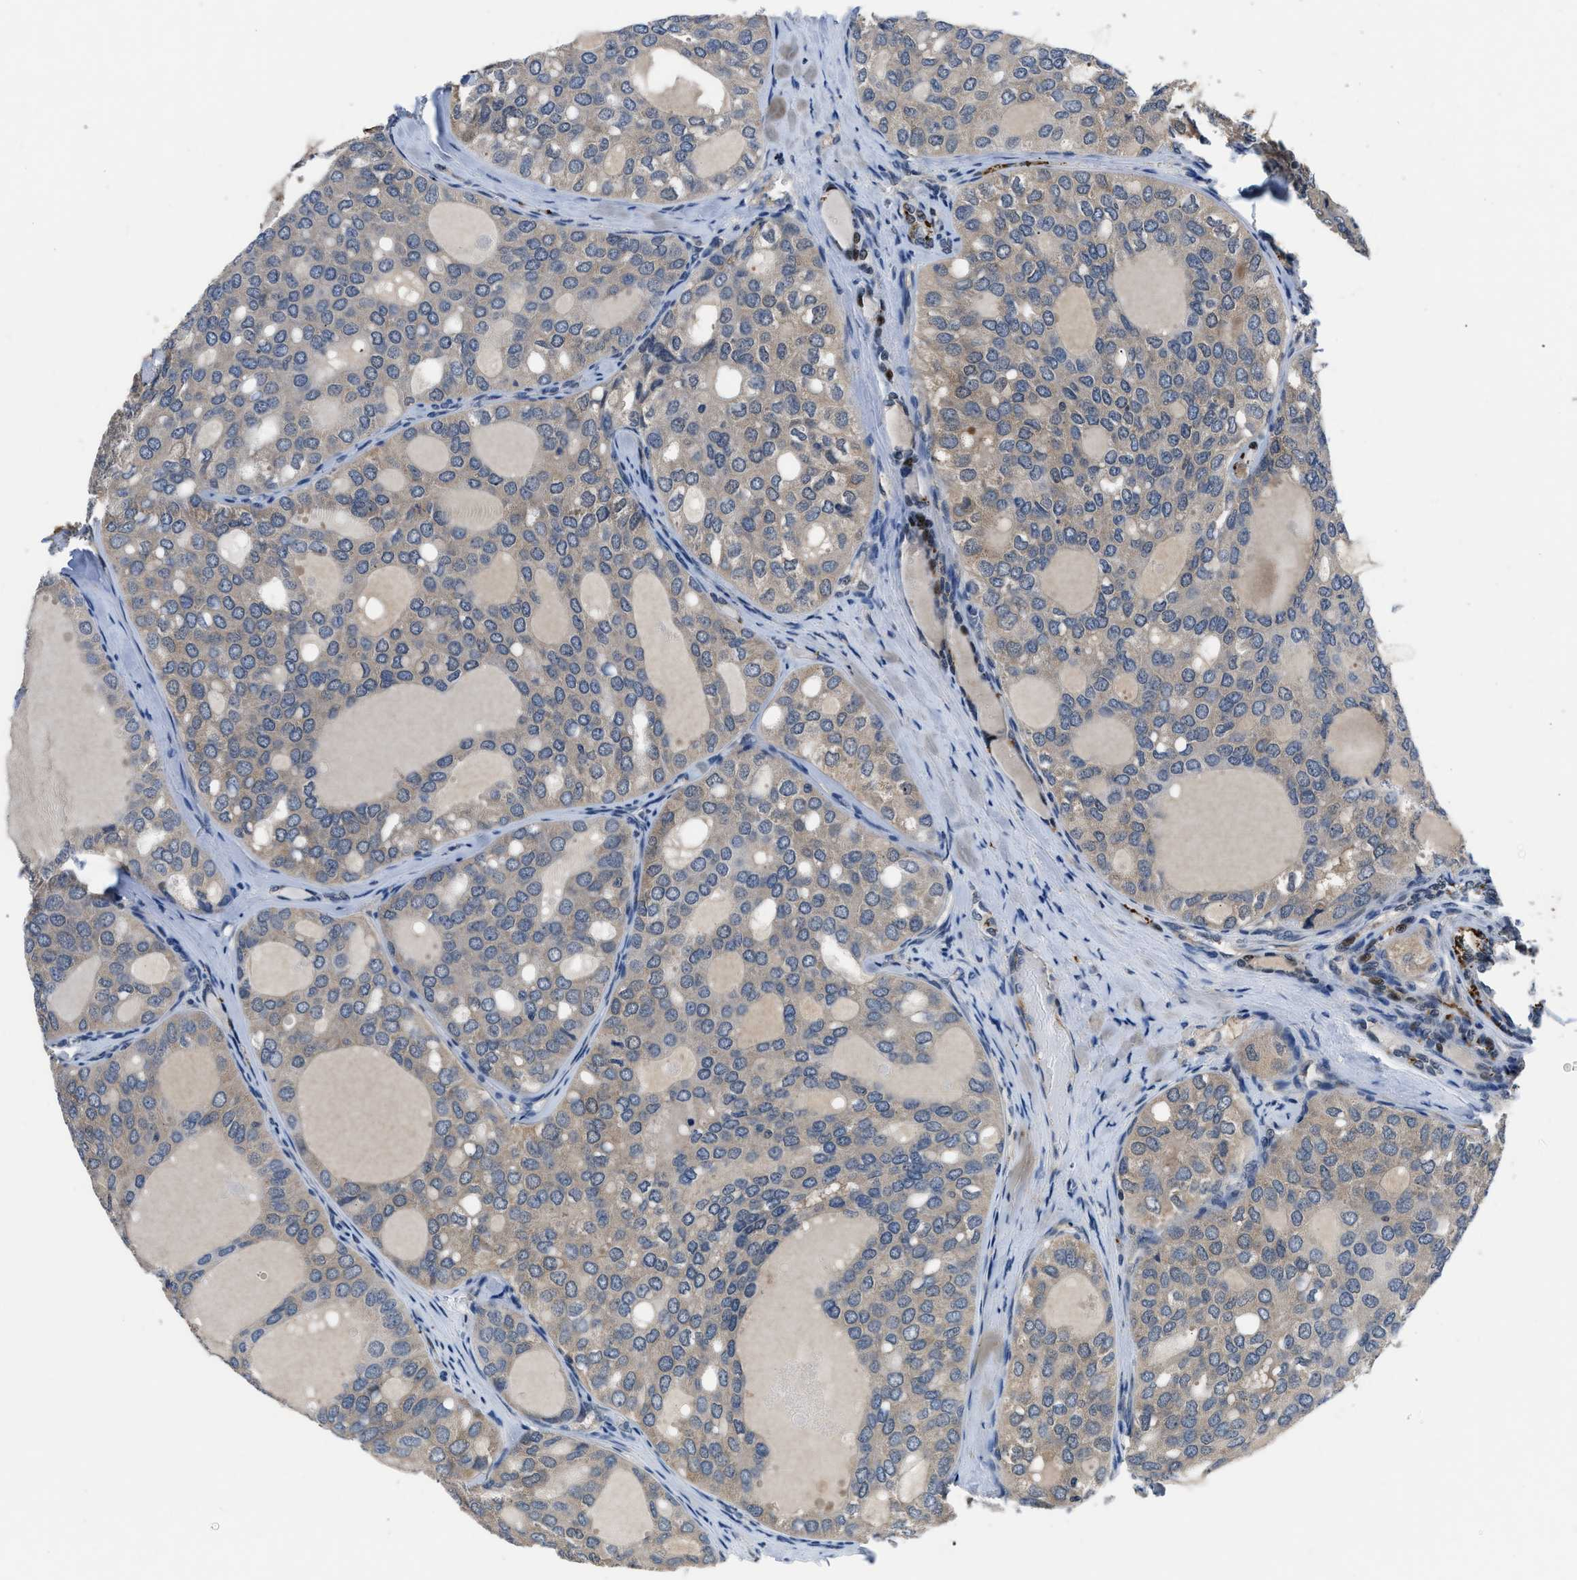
{"staining": {"intensity": "weak", "quantity": ">75%", "location": "cytoplasmic/membranous"}, "tissue": "thyroid cancer", "cell_type": "Tumor cells", "image_type": "cancer", "snomed": [{"axis": "morphology", "description": "Follicular adenoma carcinoma, NOS"}, {"axis": "topography", "description": "Thyroid gland"}], "caption": "Thyroid cancer was stained to show a protein in brown. There is low levels of weak cytoplasmic/membranous expression in about >75% of tumor cells.", "gene": "LANCL2", "patient": {"sex": "male", "age": 75}}